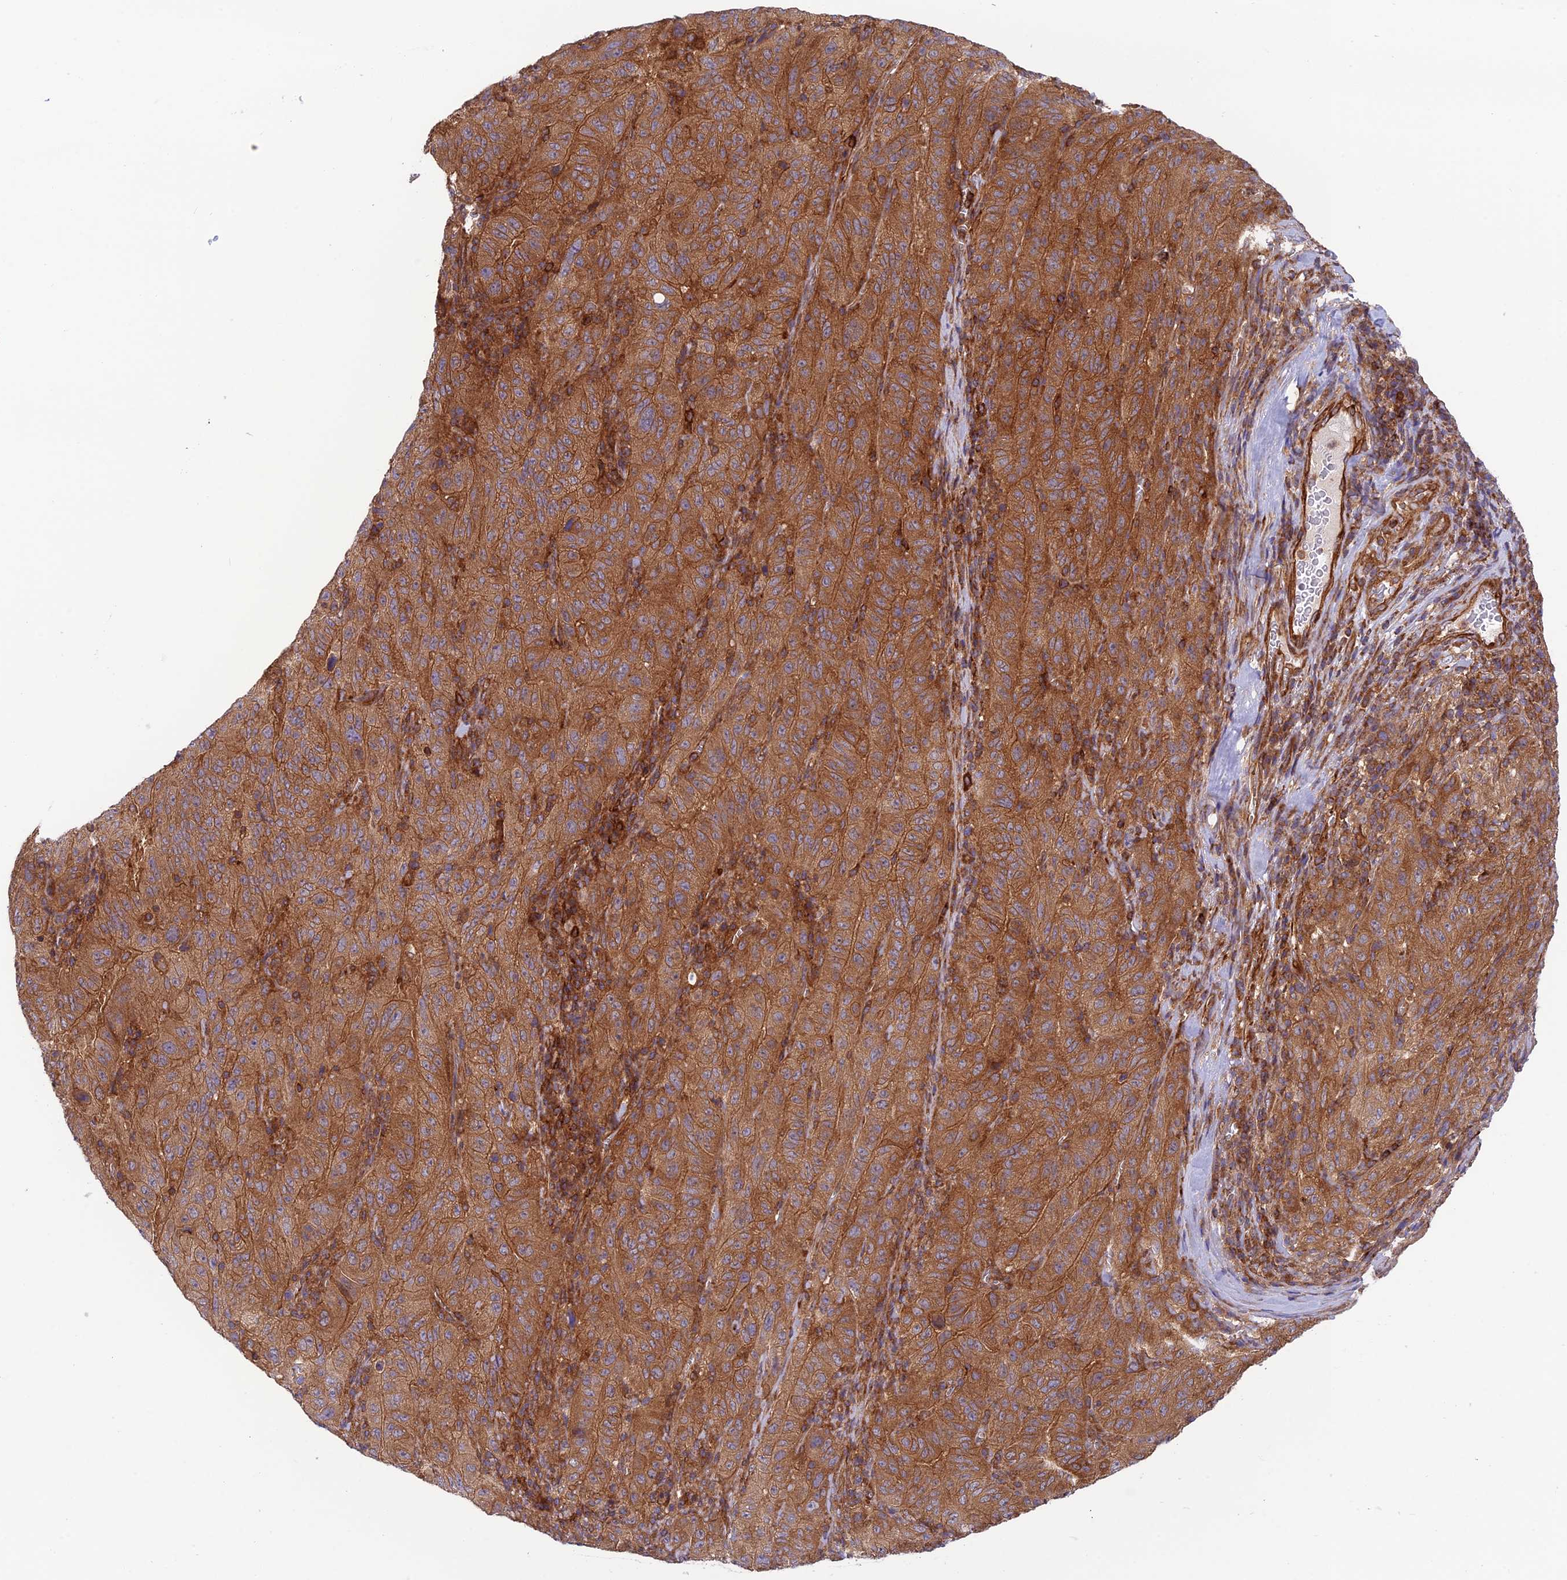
{"staining": {"intensity": "strong", "quantity": ">75%", "location": "cytoplasmic/membranous"}, "tissue": "pancreatic cancer", "cell_type": "Tumor cells", "image_type": "cancer", "snomed": [{"axis": "morphology", "description": "Adenocarcinoma, NOS"}, {"axis": "topography", "description": "Pancreas"}], "caption": "DAB (3,3'-diaminobenzidine) immunohistochemical staining of pancreatic cancer displays strong cytoplasmic/membranous protein staining in about >75% of tumor cells. The staining was performed using DAB, with brown indicating positive protein expression. Nuclei are stained blue with hematoxylin.", "gene": "EVI5L", "patient": {"sex": "male", "age": 63}}